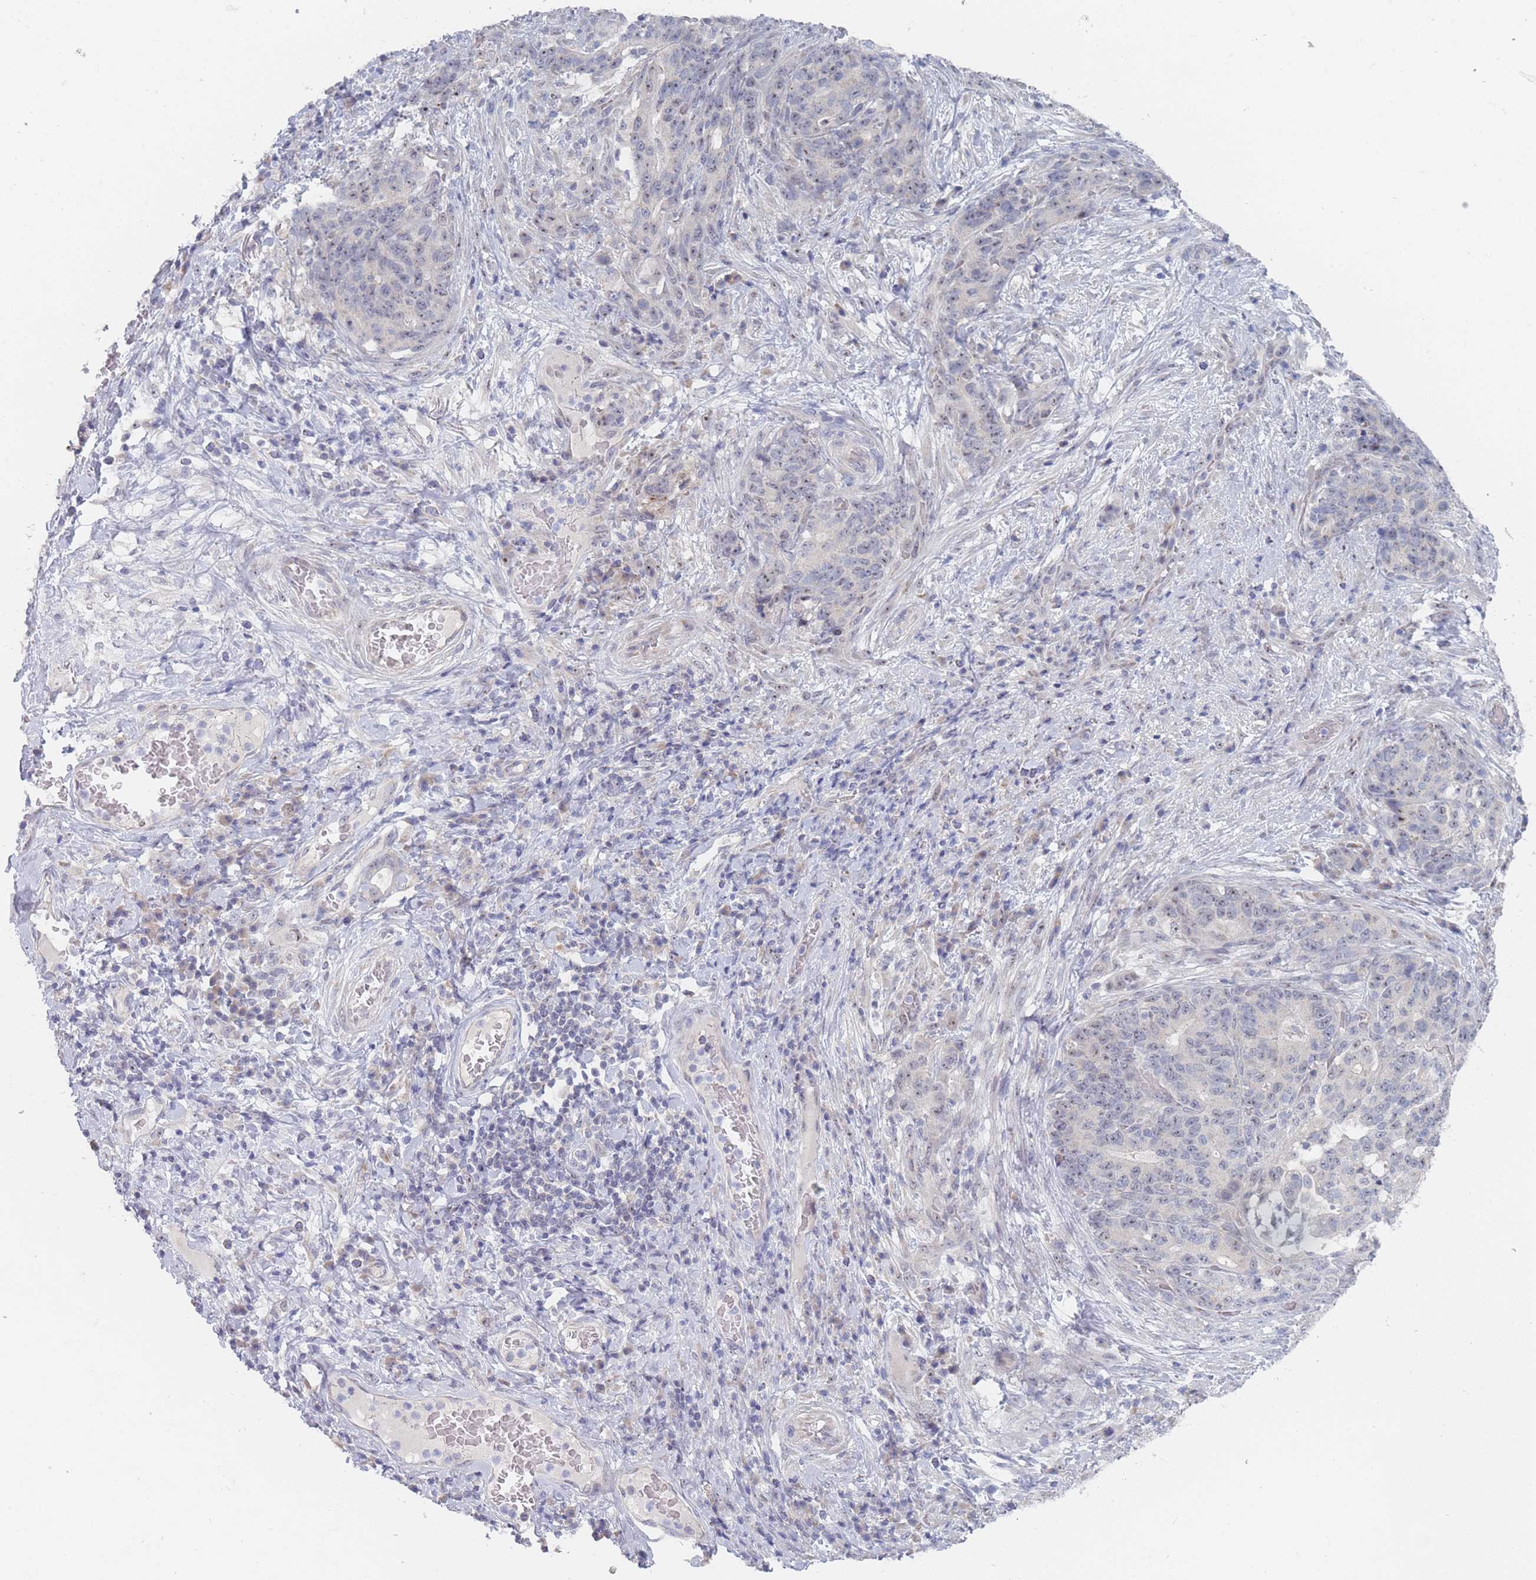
{"staining": {"intensity": "weak", "quantity": "<25%", "location": "nuclear"}, "tissue": "stomach cancer", "cell_type": "Tumor cells", "image_type": "cancer", "snomed": [{"axis": "morphology", "description": "Normal tissue, NOS"}, {"axis": "morphology", "description": "Adenocarcinoma, NOS"}, {"axis": "topography", "description": "Stomach"}], "caption": "The IHC photomicrograph has no significant staining in tumor cells of stomach cancer tissue.", "gene": "RNF8", "patient": {"sex": "female", "age": 64}}